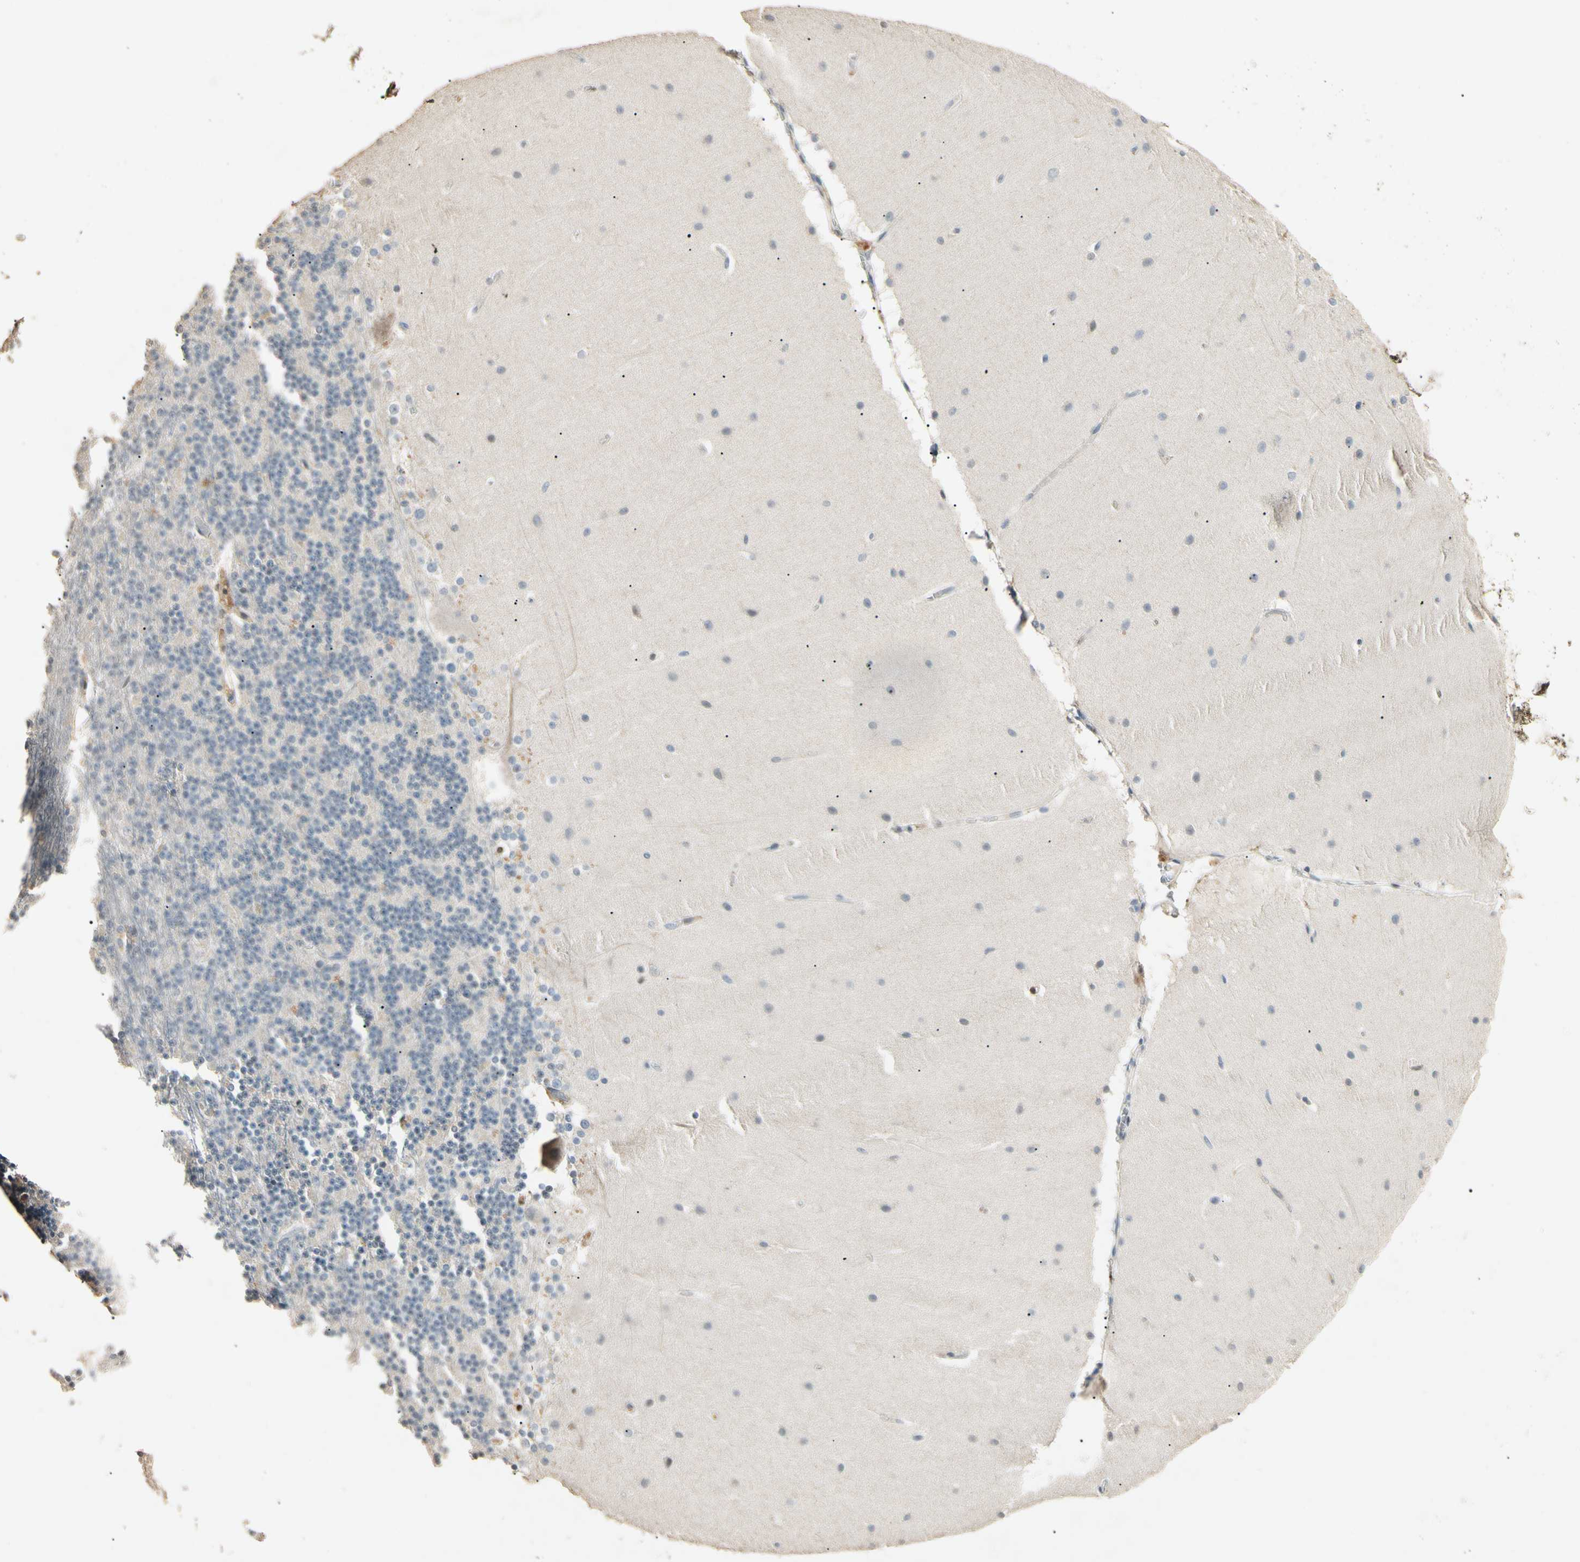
{"staining": {"intensity": "negative", "quantity": "none", "location": "none"}, "tissue": "cerebellum", "cell_type": "Cells in granular layer", "image_type": "normal", "snomed": [{"axis": "morphology", "description": "Normal tissue, NOS"}, {"axis": "topography", "description": "Cerebellum"}], "caption": "DAB immunohistochemical staining of benign human cerebellum shows no significant positivity in cells in granular layer. (IHC, brightfield microscopy, high magnification).", "gene": "GNE", "patient": {"sex": "female", "age": 19}}